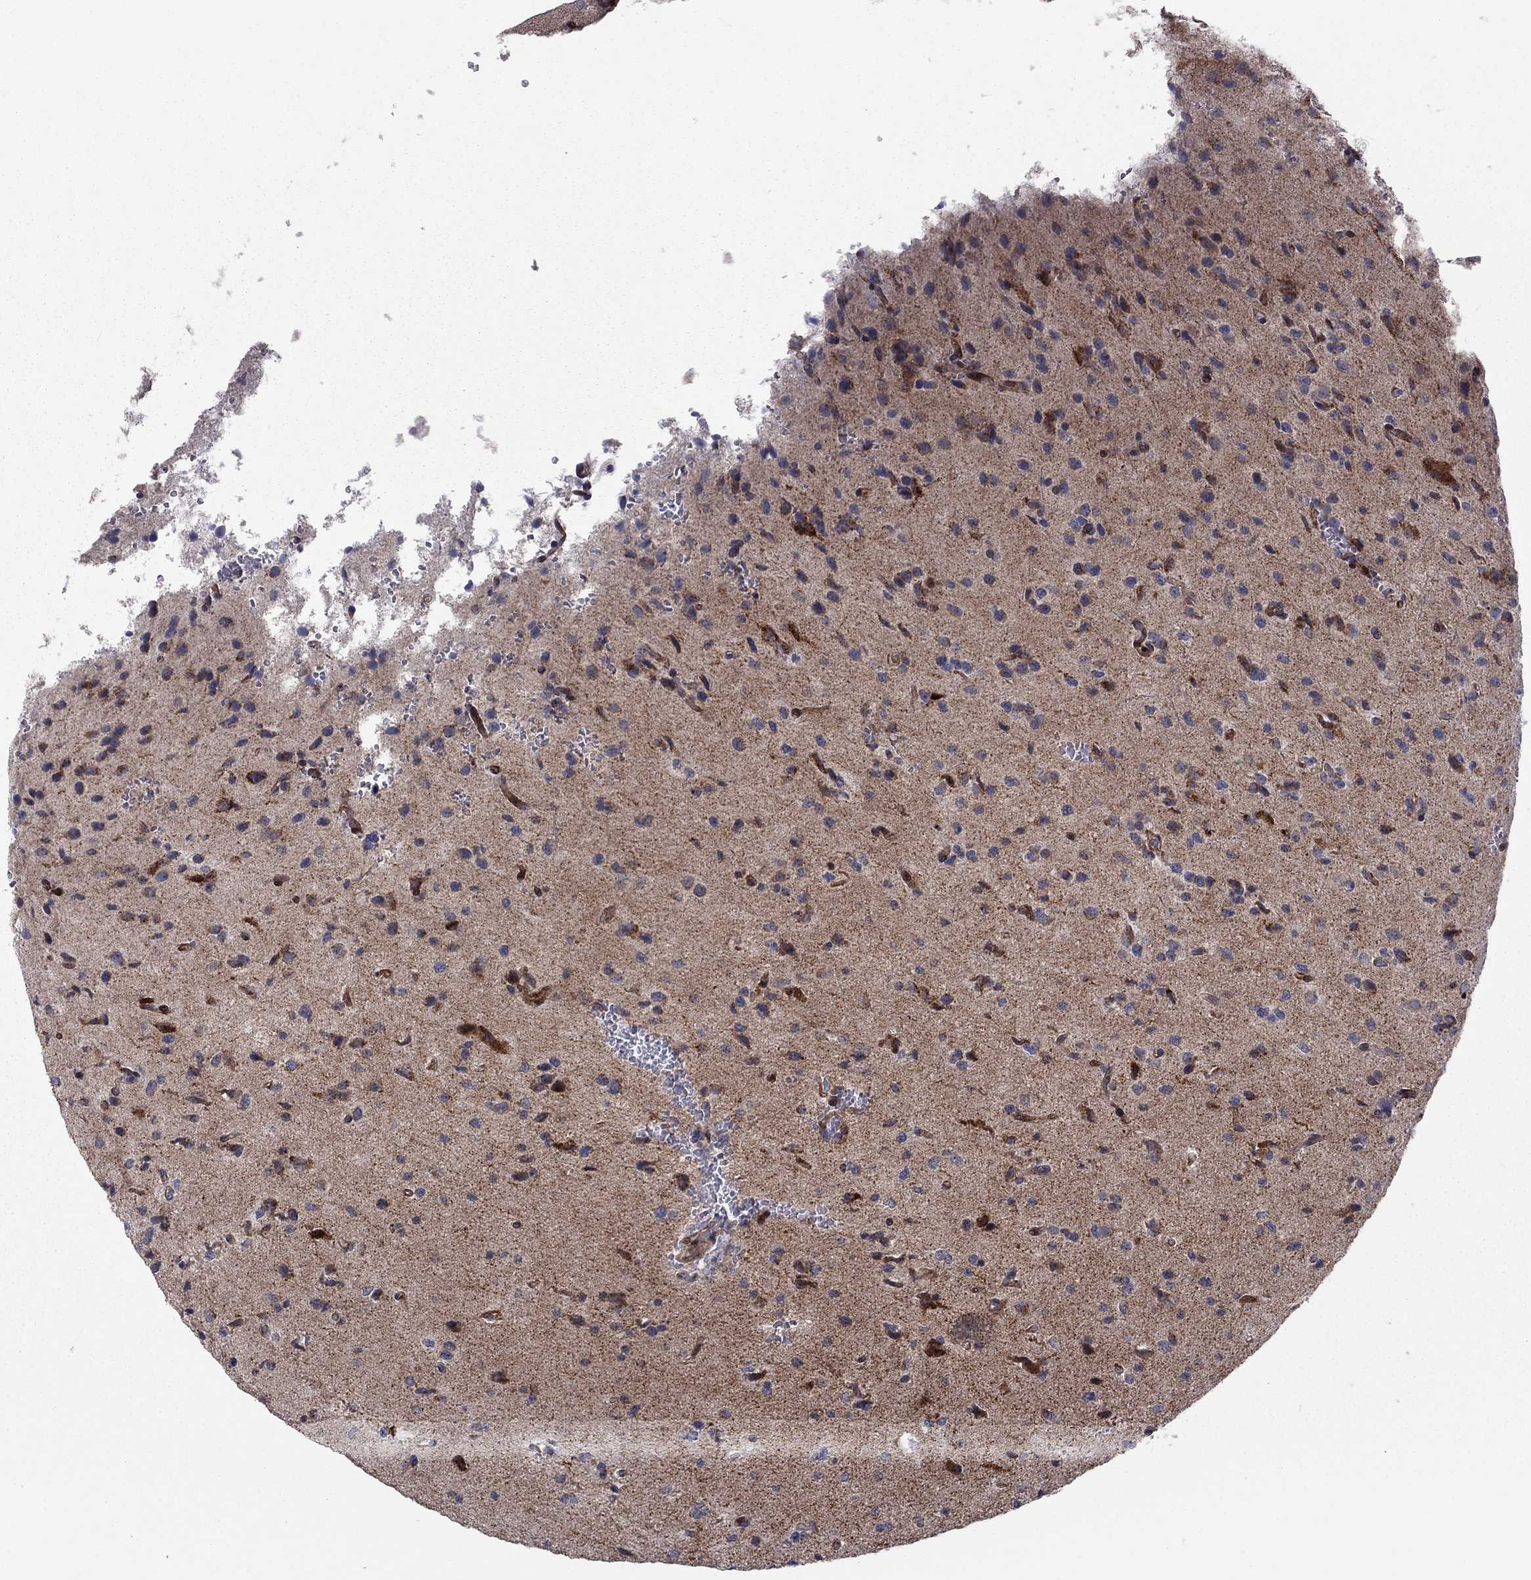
{"staining": {"intensity": "moderate", "quantity": "<25%", "location": "cytoplasmic/membranous"}, "tissue": "glioma", "cell_type": "Tumor cells", "image_type": "cancer", "snomed": [{"axis": "morphology", "description": "Glioma, malignant, Low grade"}, {"axis": "topography", "description": "Brain"}], "caption": "A micrograph of malignant glioma (low-grade) stained for a protein reveals moderate cytoplasmic/membranous brown staining in tumor cells.", "gene": "MIOS", "patient": {"sex": "male", "age": 41}}